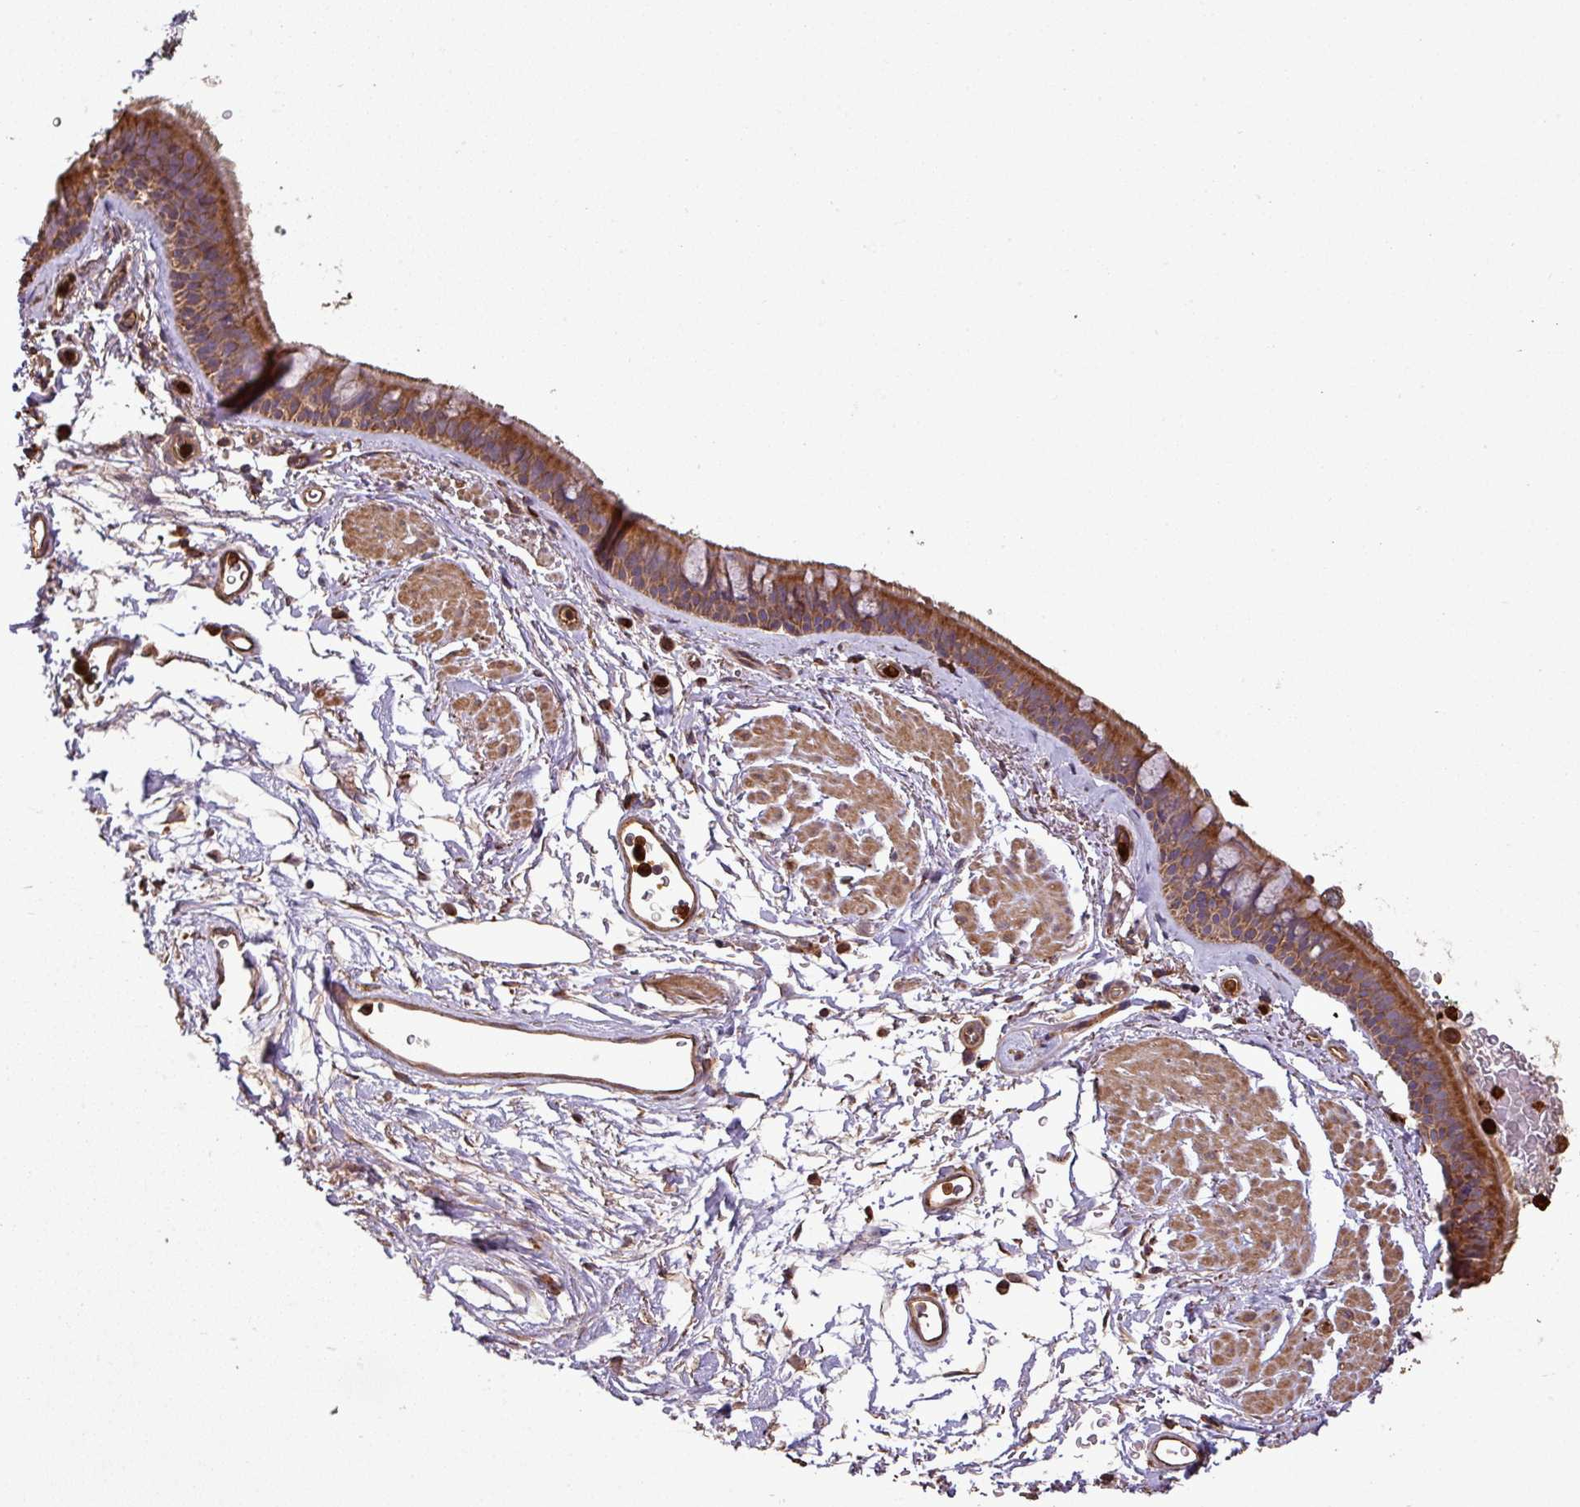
{"staining": {"intensity": "strong", "quantity": ">75%", "location": "cytoplasmic/membranous"}, "tissue": "bronchus", "cell_type": "Respiratory epithelial cells", "image_type": "normal", "snomed": [{"axis": "morphology", "description": "Normal tissue, NOS"}, {"axis": "topography", "description": "Lymph node"}, {"axis": "topography", "description": "Cartilage tissue"}, {"axis": "topography", "description": "Bronchus"}], "caption": "Bronchus stained with immunohistochemistry (IHC) exhibits strong cytoplasmic/membranous expression in approximately >75% of respiratory epithelial cells. Immunohistochemistry (ihc) stains the protein of interest in brown and the nuclei are stained blue.", "gene": "PLEKHM1", "patient": {"sex": "female", "age": 70}}